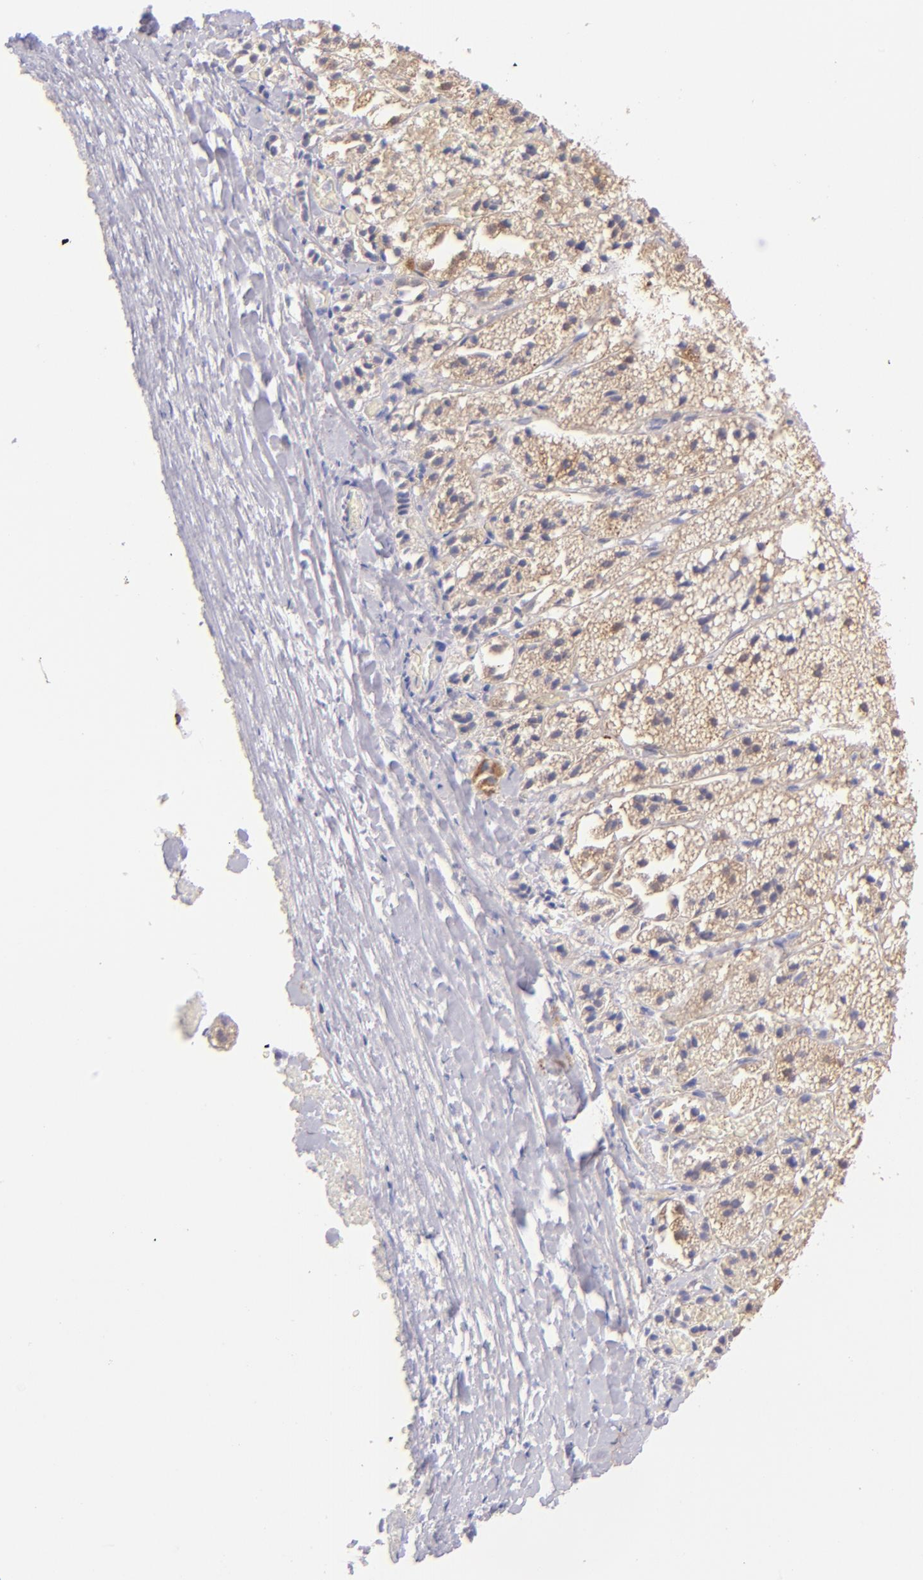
{"staining": {"intensity": "moderate", "quantity": ">75%", "location": "cytoplasmic/membranous"}, "tissue": "adrenal gland", "cell_type": "Glandular cells", "image_type": "normal", "snomed": [{"axis": "morphology", "description": "Normal tissue, NOS"}, {"axis": "topography", "description": "Adrenal gland"}], "caption": "A brown stain labels moderate cytoplasmic/membranous positivity of a protein in glandular cells of normal human adrenal gland.", "gene": "SH2D4A", "patient": {"sex": "female", "age": 44}}